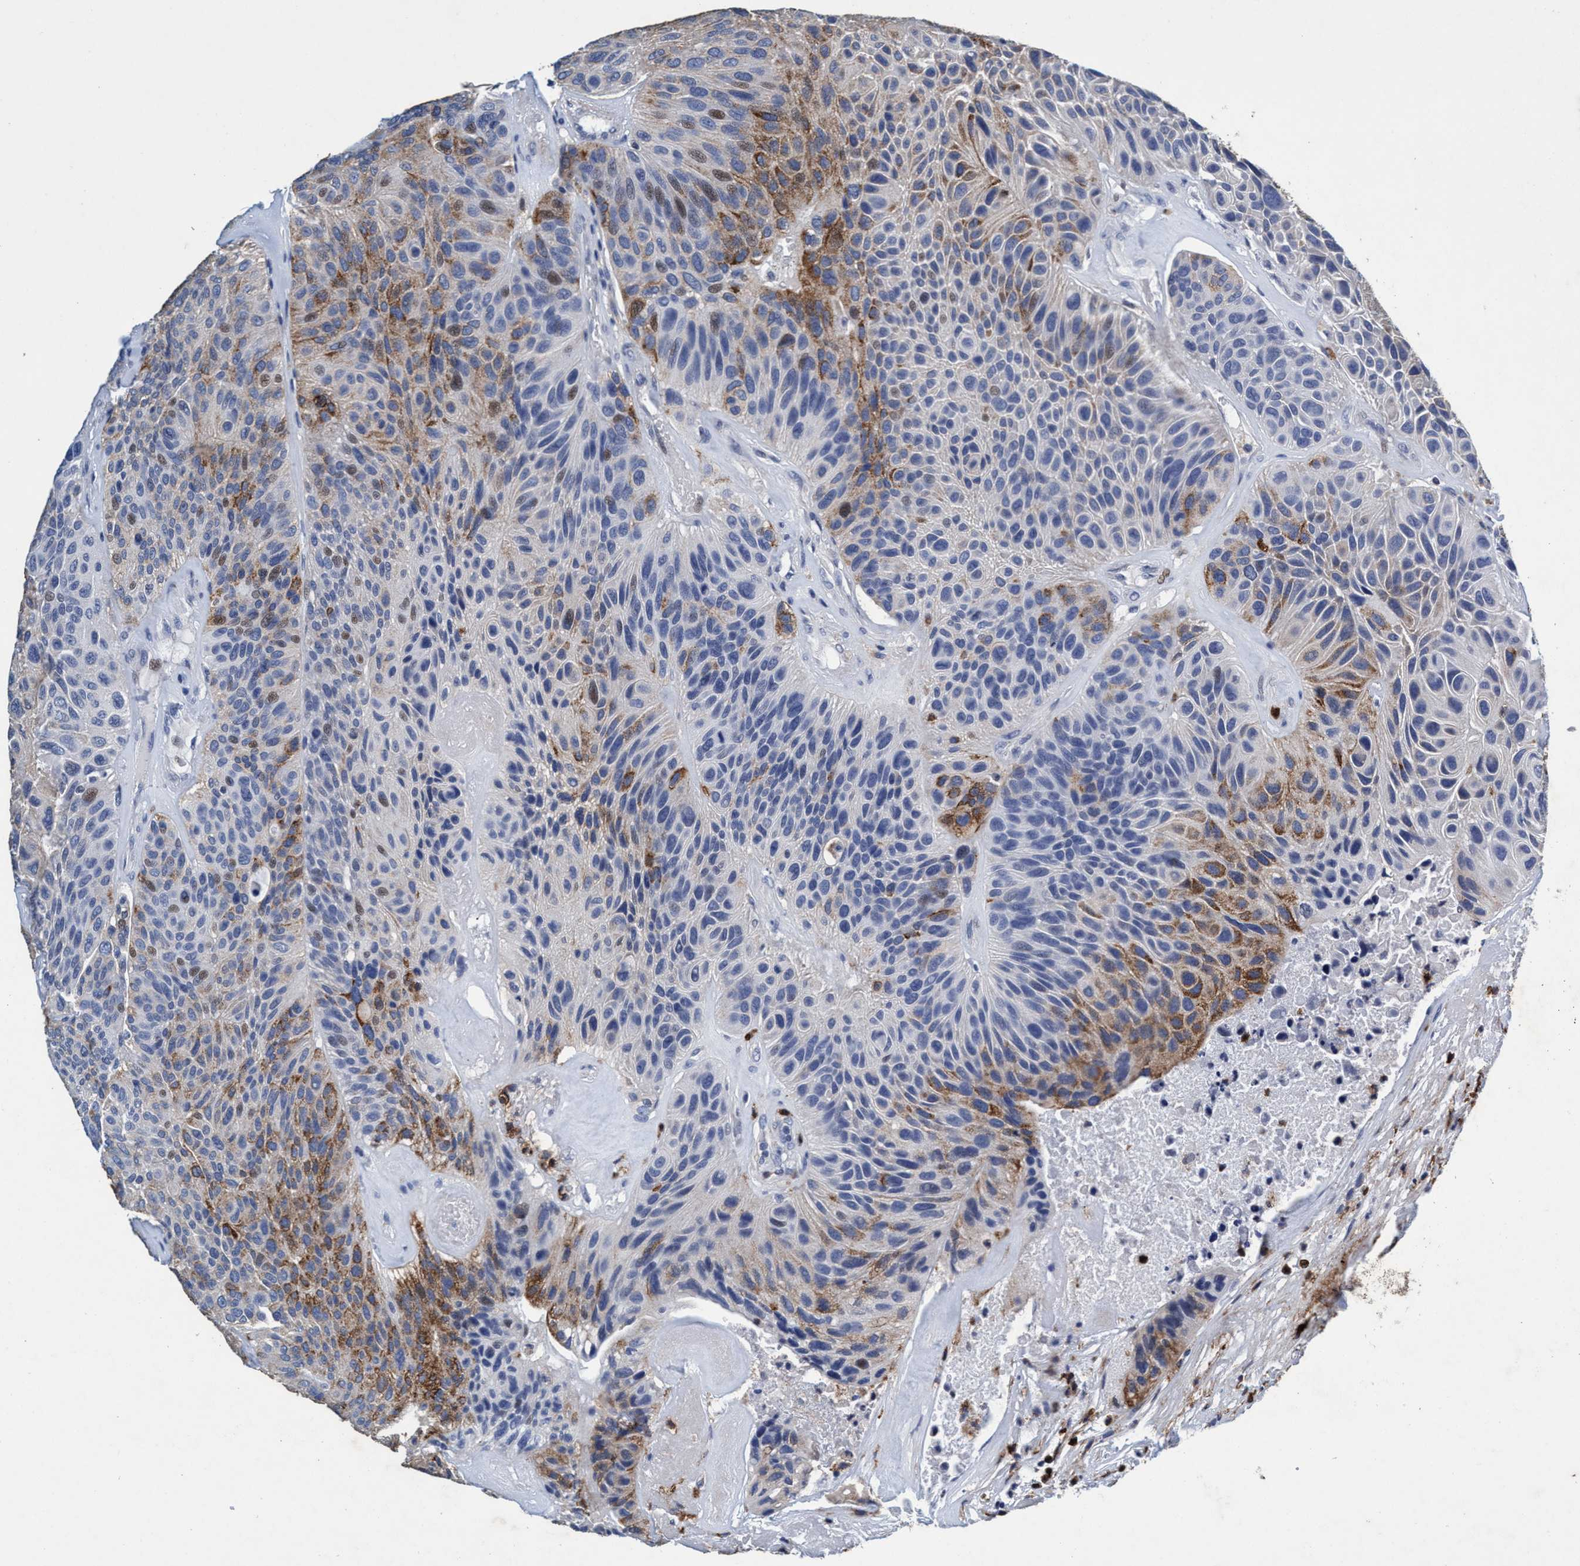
{"staining": {"intensity": "moderate", "quantity": "25%-75%", "location": "cytoplasmic/membranous"}, "tissue": "urothelial cancer", "cell_type": "Tumor cells", "image_type": "cancer", "snomed": [{"axis": "morphology", "description": "Urothelial carcinoma, High grade"}, {"axis": "topography", "description": "Urinary bladder"}], "caption": "This is a histology image of immunohistochemistry staining of urothelial cancer, which shows moderate staining in the cytoplasmic/membranous of tumor cells.", "gene": "GRB14", "patient": {"sex": "male", "age": 66}}